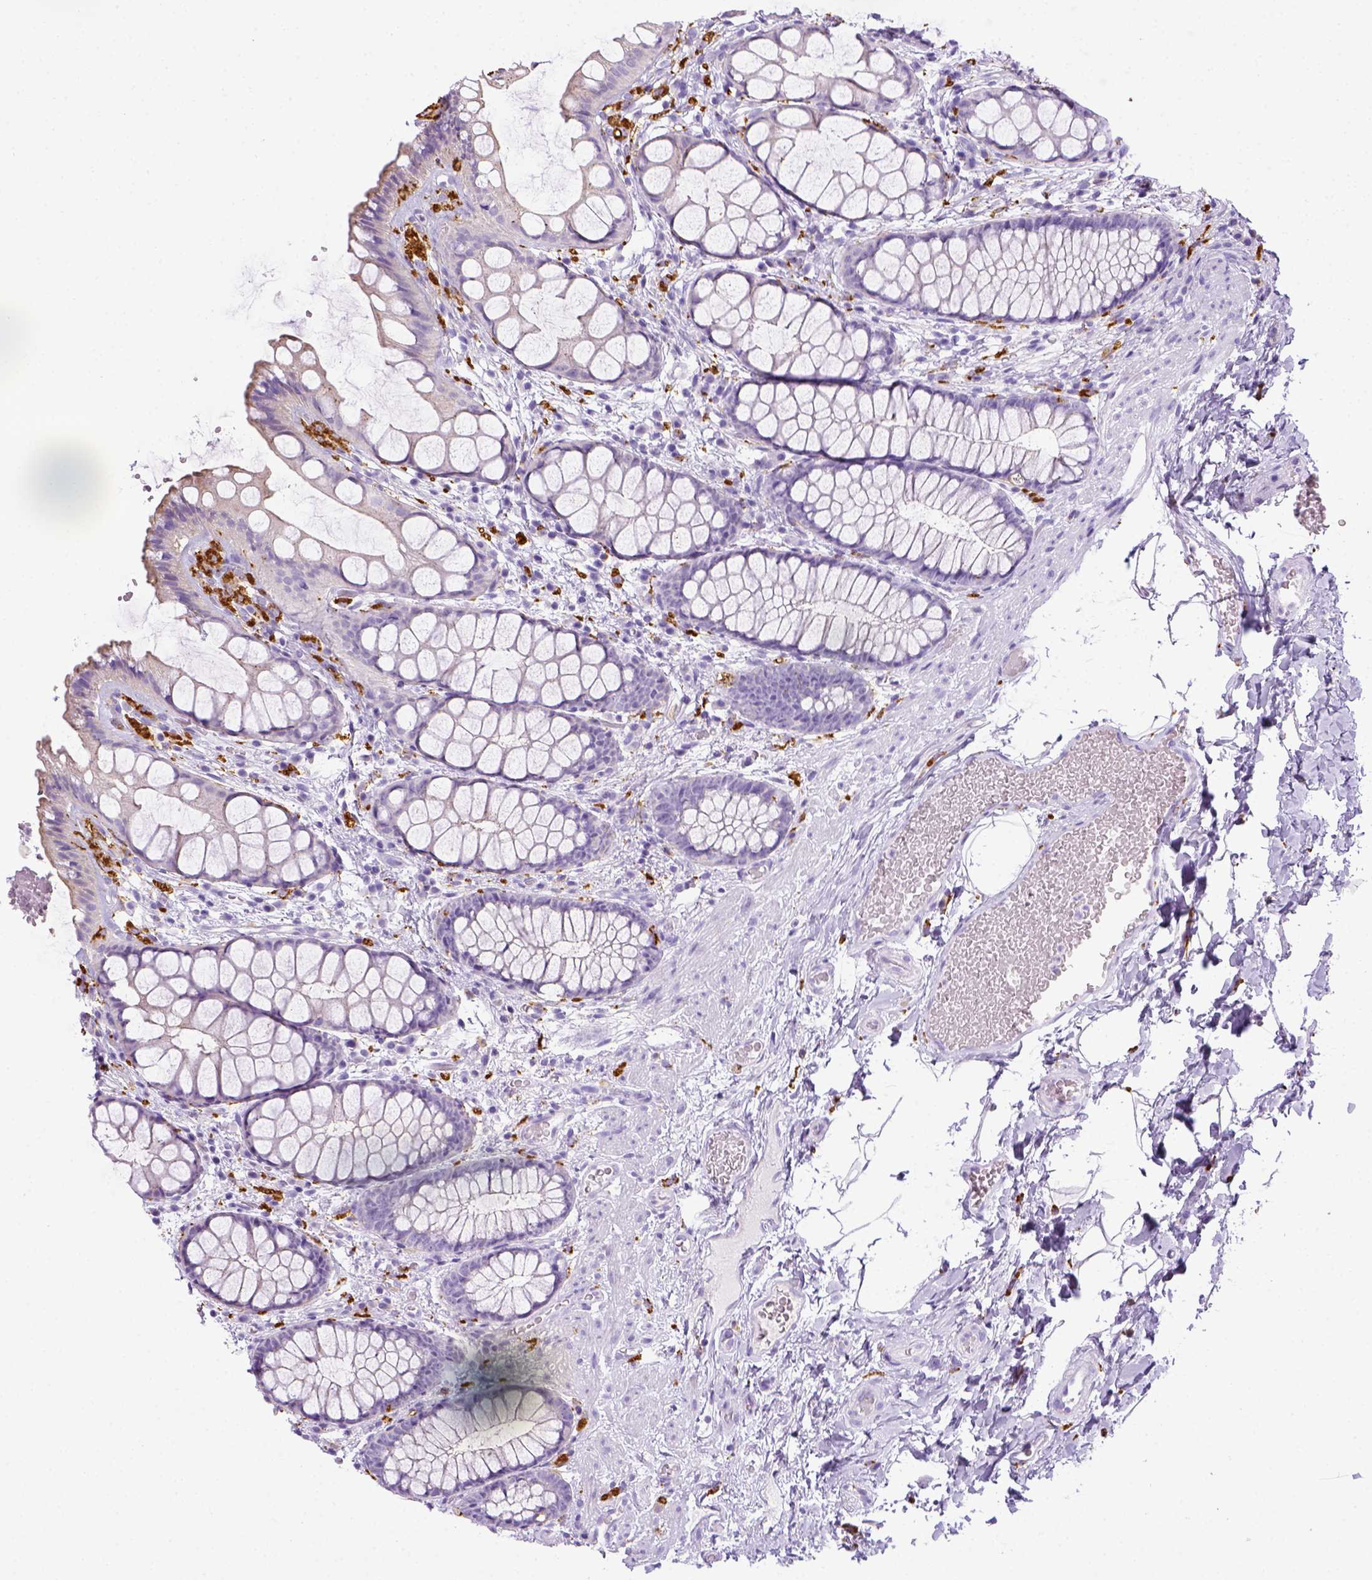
{"staining": {"intensity": "negative", "quantity": "none", "location": "none"}, "tissue": "rectum", "cell_type": "Glandular cells", "image_type": "normal", "snomed": [{"axis": "morphology", "description": "Normal tissue, NOS"}, {"axis": "topography", "description": "Rectum"}], "caption": "A histopathology image of rectum stained for a protein exhibits no brown staining in glandular cells.", "gene": "CD68", "patient": {"sex": "female", "age": 62}}